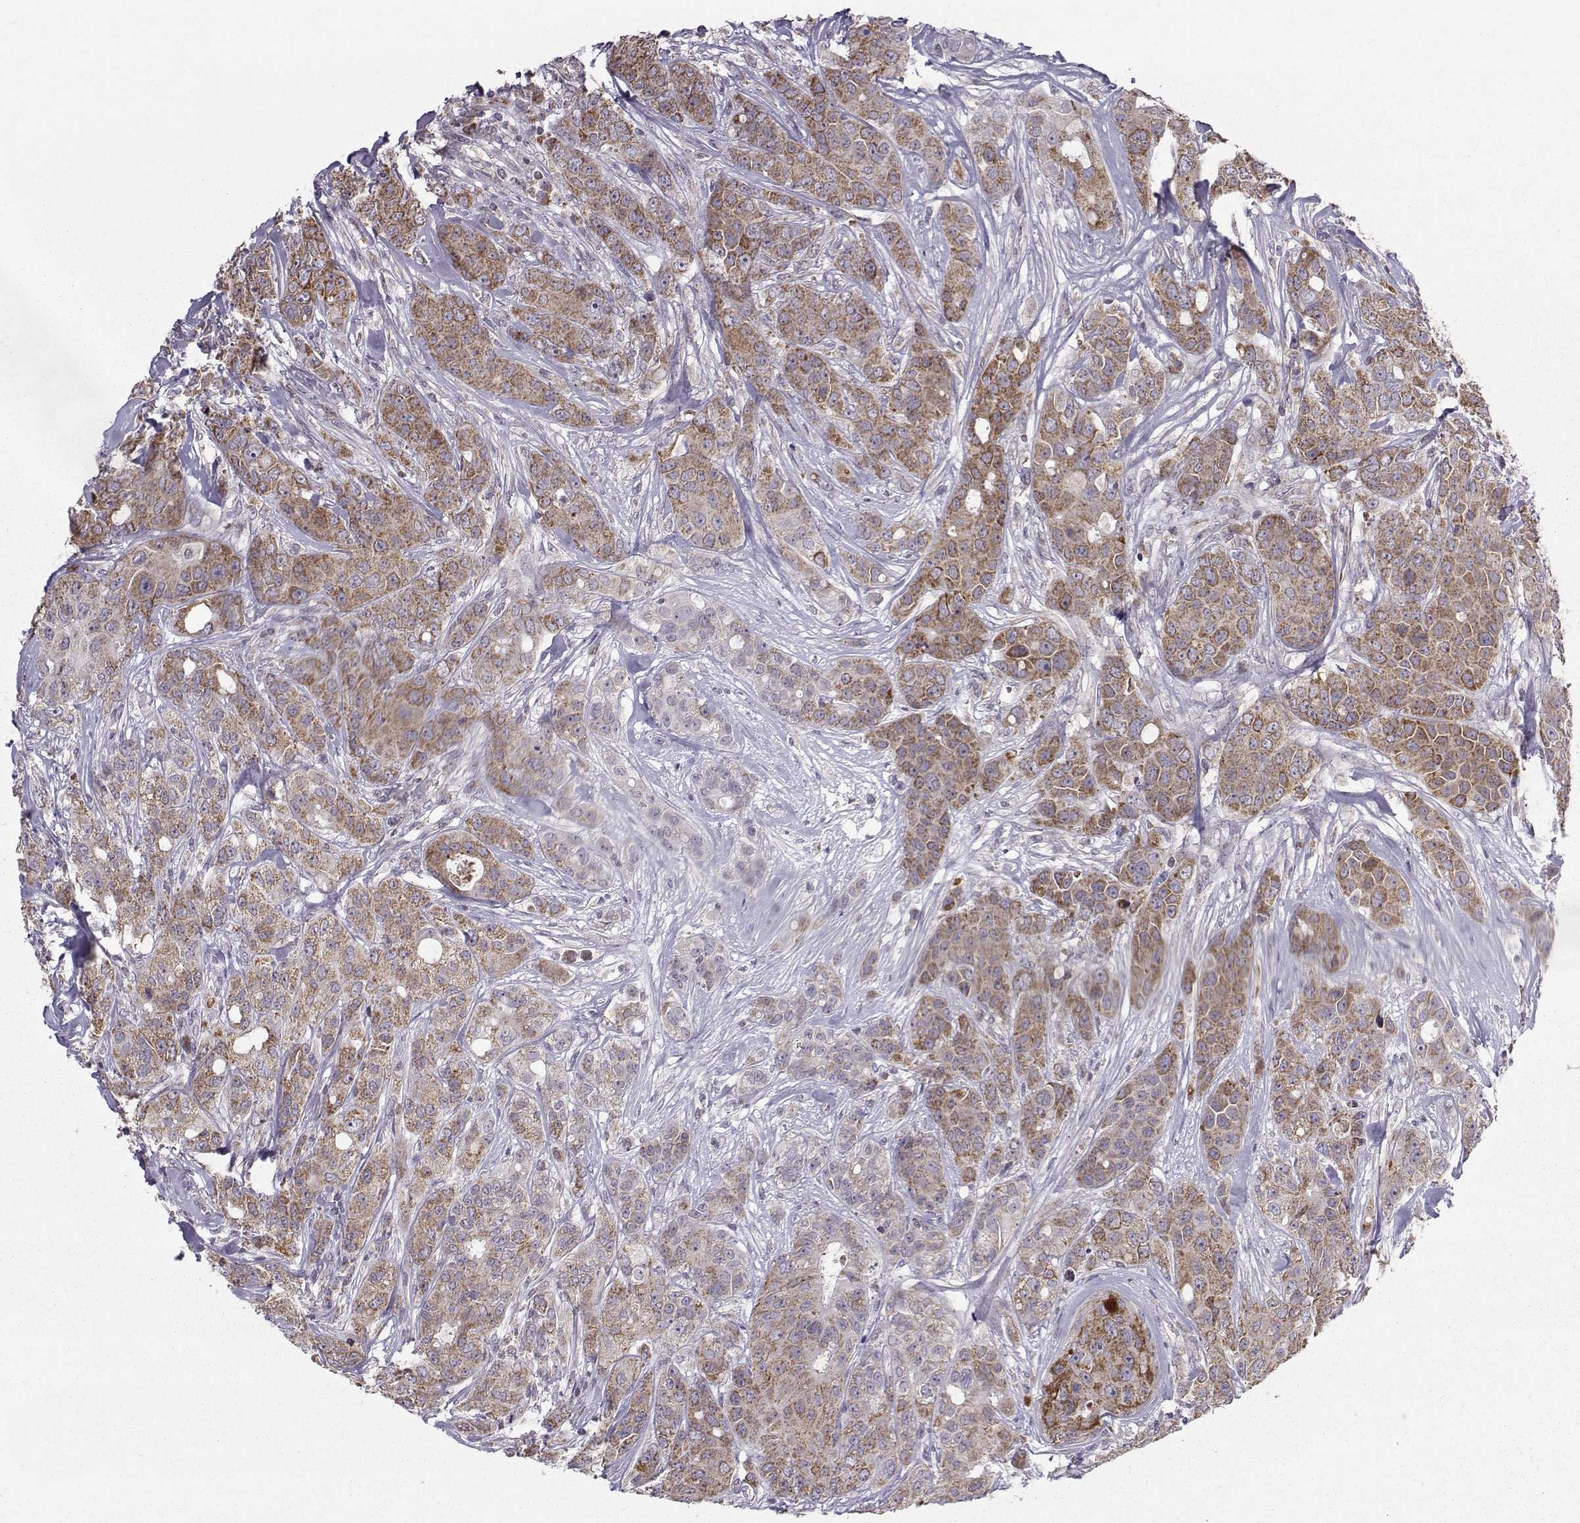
{"staining": {"intensity": "strong", "quantity": ">75%", "location": "cytoplasmic/membranous"}, "tissue": "breast cancer", "cell_type": "Tumor cells", "image_type": "cancer", "snomed": [{"axis": "morphology", "description": "Duct carcinoma"}, {"axis": "topography", "description": "Breast"}], "caption": "Protein staining by immunohistochemistry (IHC) exhibits strong cytoplasmic/membranous positivity in about >75% of tumor cells in breast cancer (invasive ductal carcinoma). (Brightfield microscopy of DAB IHC at high magnification).", "gene": "NECAB3", "patient": {"sex": "female", "age": 43}}